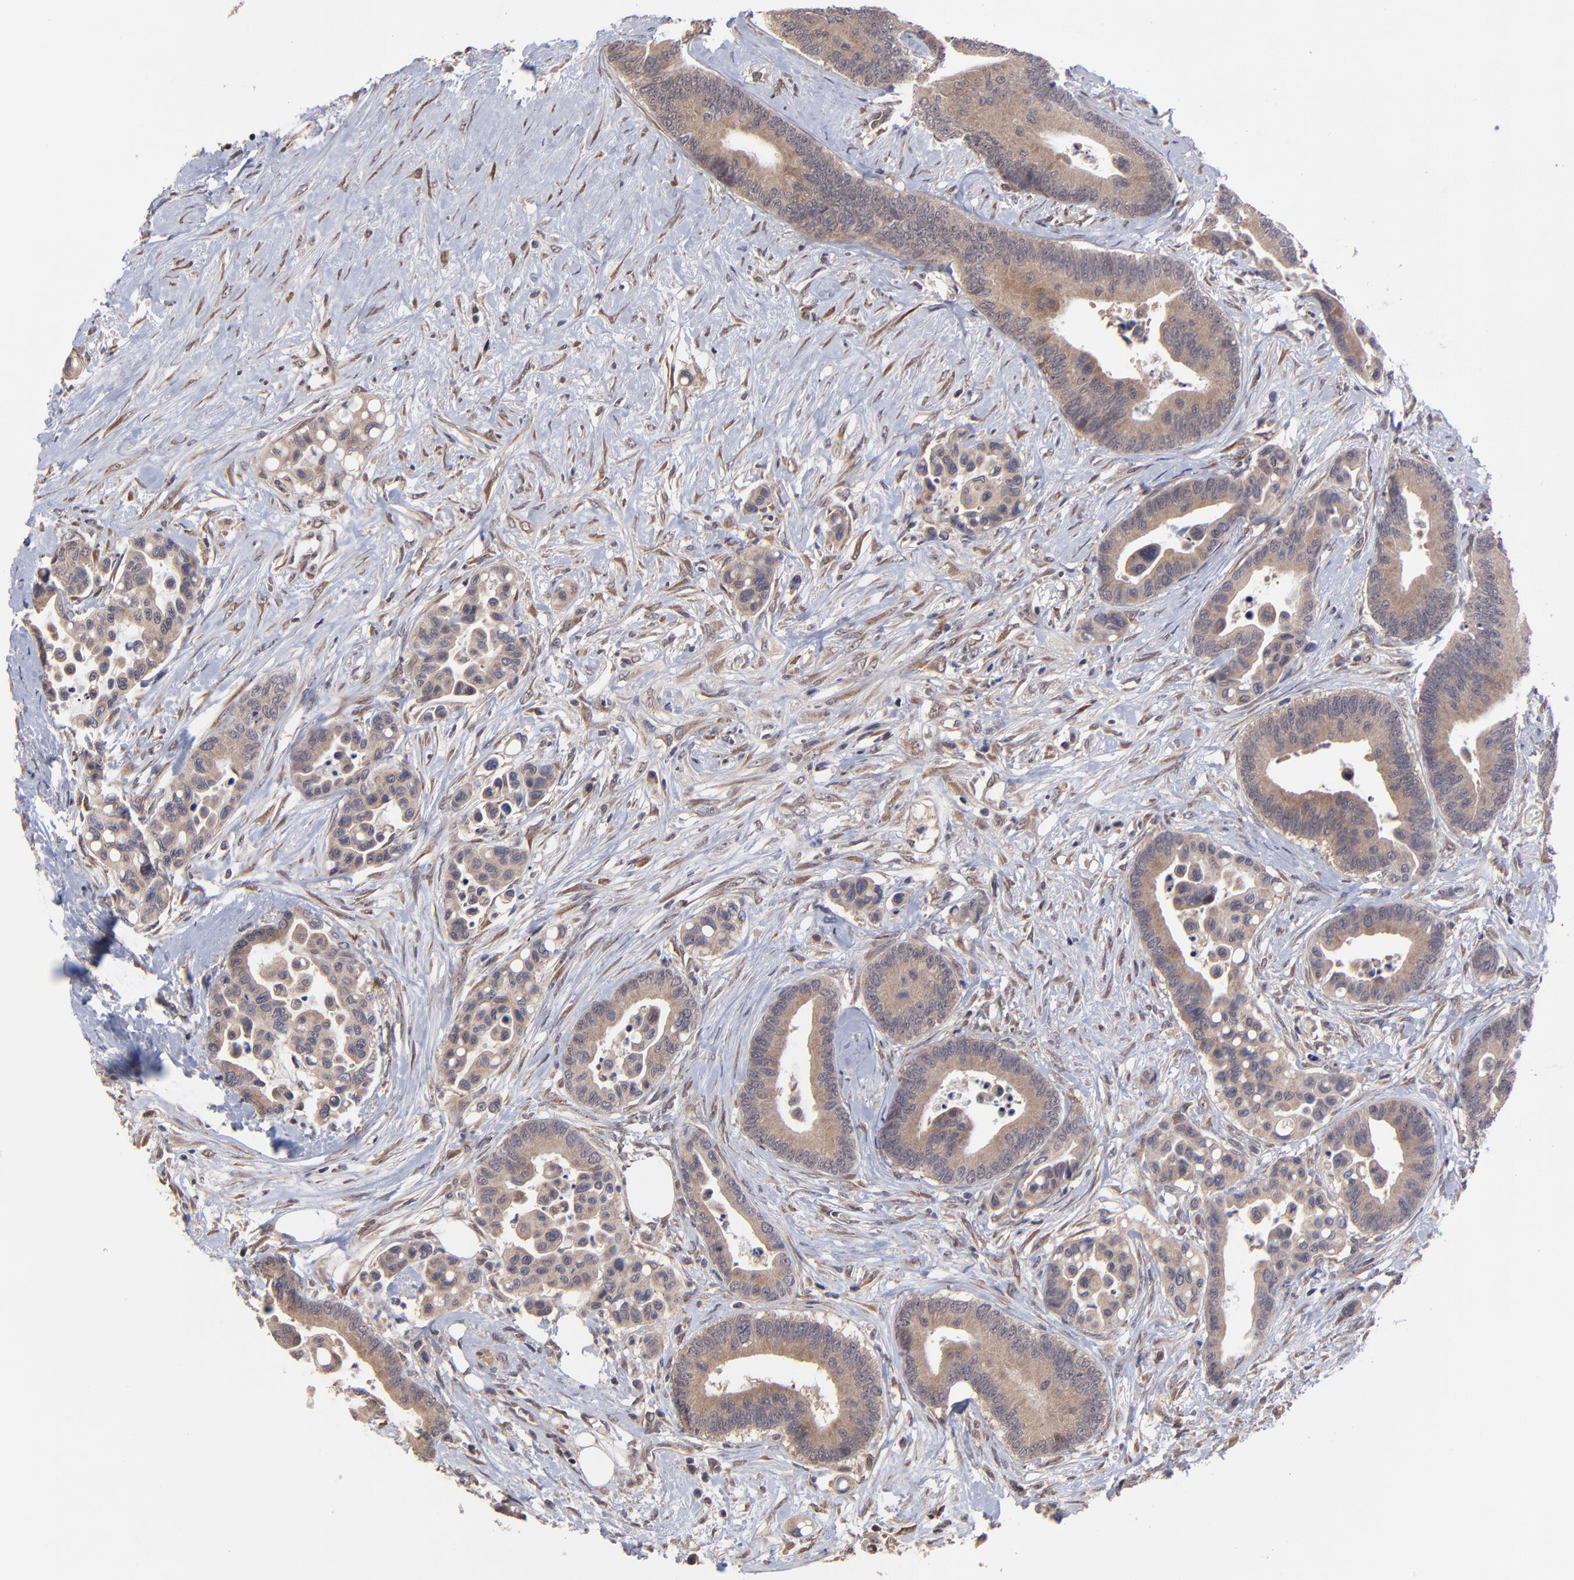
{"staining": {"intensity": "weak", "quantity": ">75%", "location": "cytoplasmic/membranous"}, "tissue": "colorectal cancer", "cell_type": "Tumor cells", "image_type": "cancer", "snomed": [{"axis": "morphology", "description": "Adenocarcinoma, NOS"}, {"axis": "topography", "description": "Colon"}], "caption": "This micrograph reveals colorectal cancer (adenocarcinoma) stained with immunohistochemistry to label a protein in brown. The cytoplasmic/membranous of tumor cells show weak positivity for the protein. Nuclei are counter-stained blue.", "gene": "CHL1", "patient": {"sex": "male", "age": 82}}